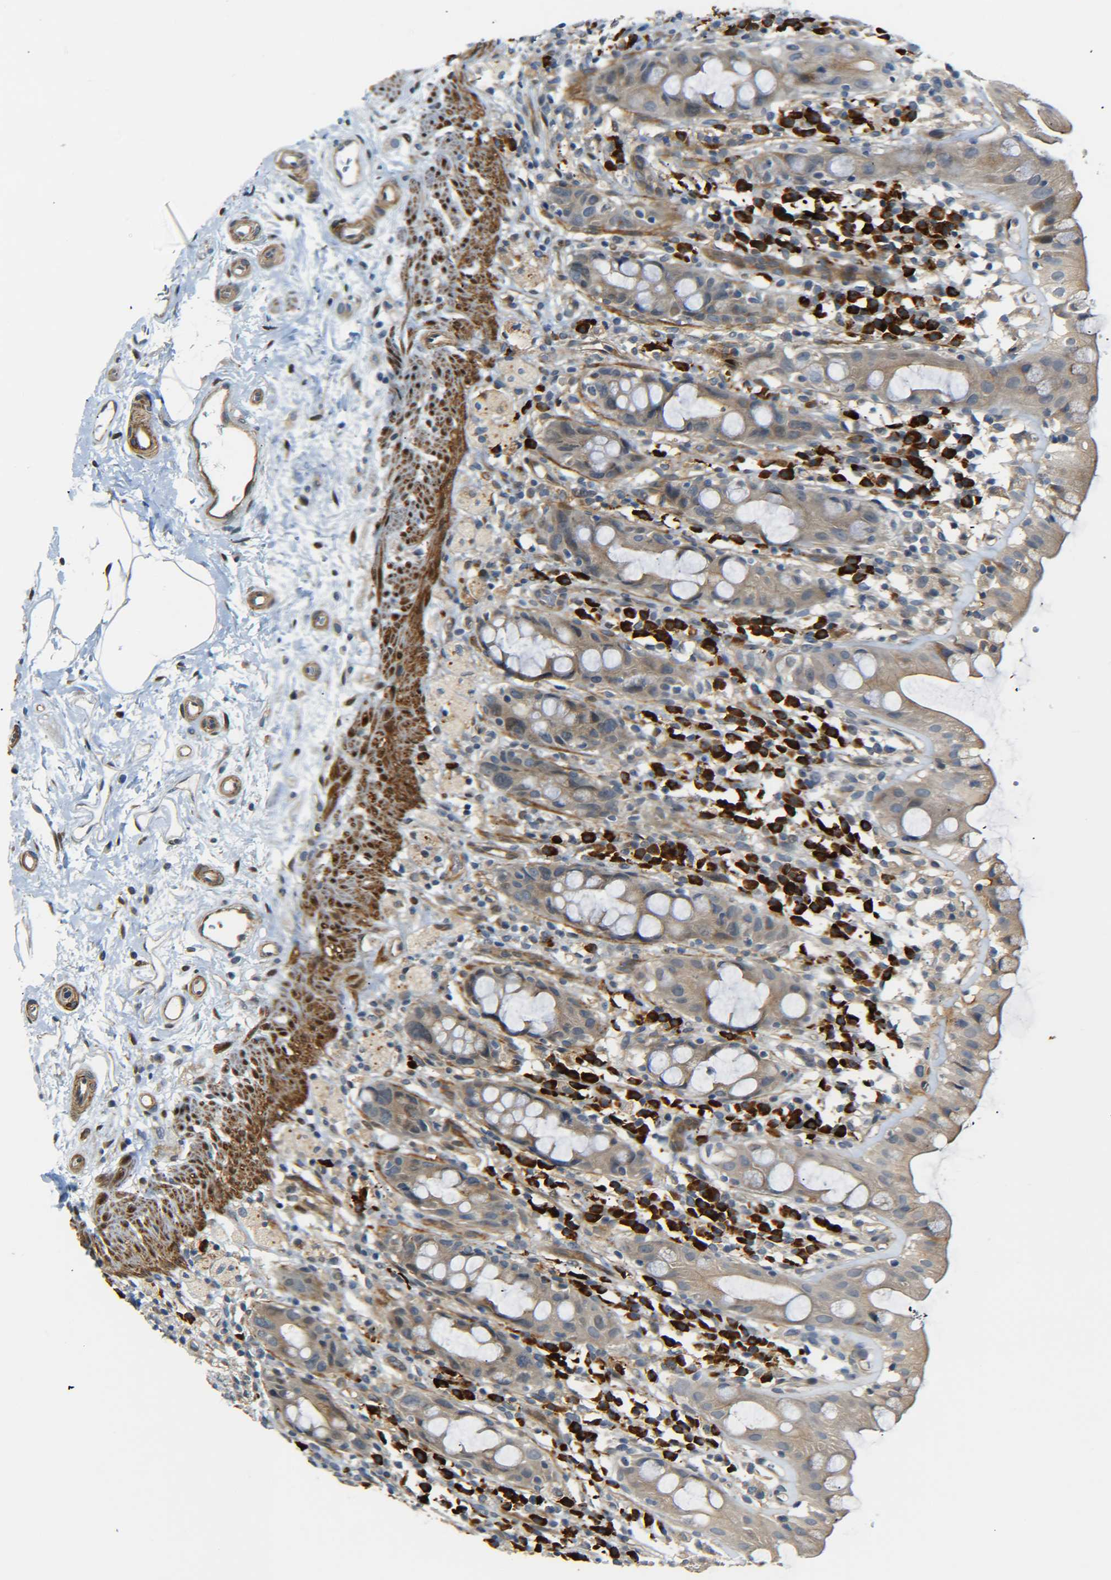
{"staining": {"intensity": "moderate", "quantity": "25%-75%", "location": "cytoplasmic/membranous"}, "tissue": "rectum", "cell_type": "Glandular cells", "image_type": "normal", "snomed": [{"axis": "morphology", "description": "Normal tissue, NOS"}, {"axis": "topography", "description": "Rectum"}], "caption": "Immunohistochemical staining of unremarkable rectum demonstrates 25%-75% levels of moderate cytoplasmic/membranous protein positivity in approximately 25%-75% of glandular cells. The protein of interest is stained brown, and the nuclei are stained in blue (DAB IHC with brightfield microscopy, high magnification).", "gene": "MEIS1", "patient": {"sex": "male", "age": 44}}